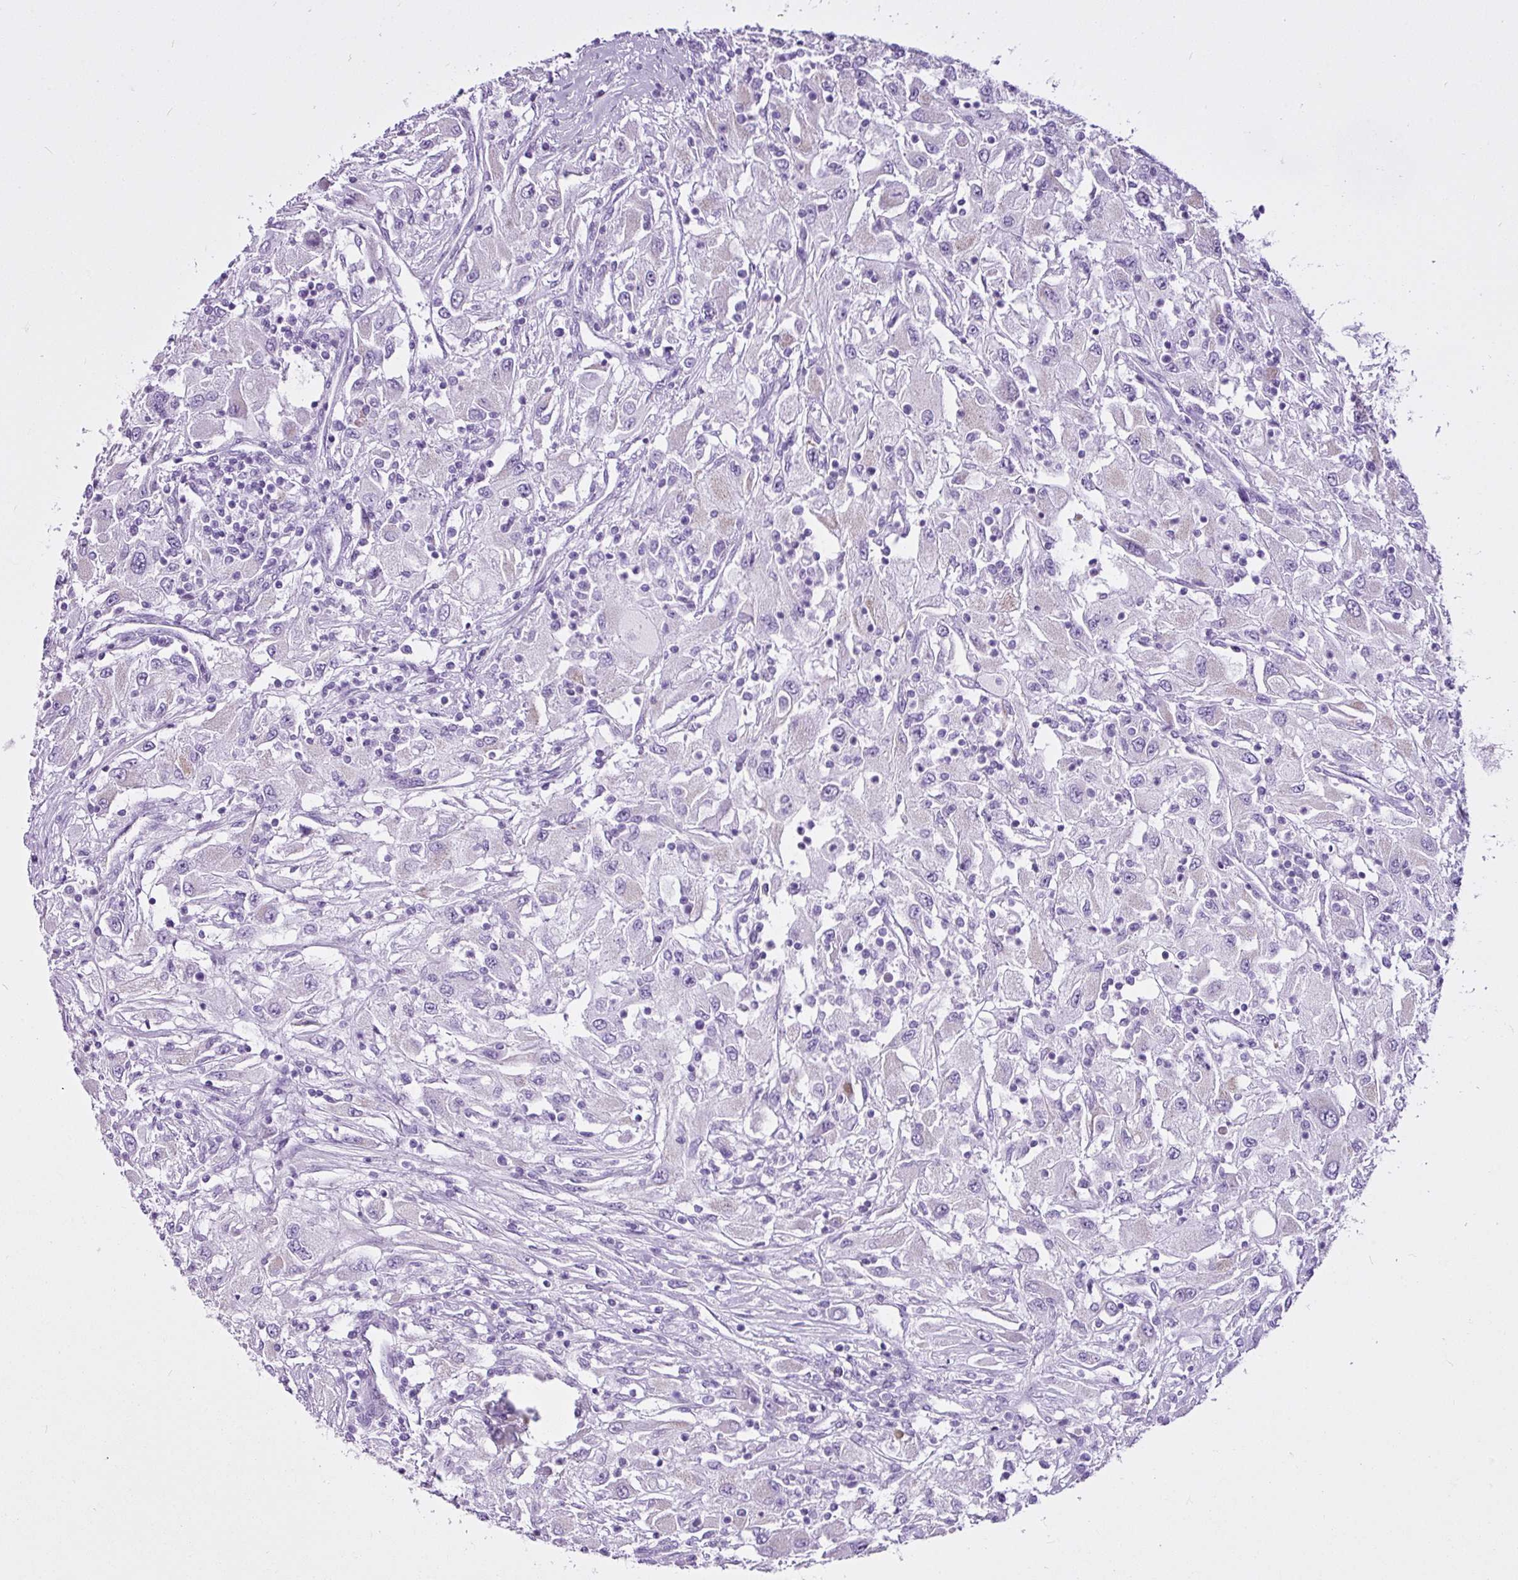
{"staining": {"intensity": "moderate", "quantity": "<25%", "location": "cytoplasmic/membranous"}, "tissue": "renal cancer", "cell_type": "Tumor cells", "image_type": "cancer", "snomed": [{"axis": "morphology", "description": "Adenocarcinoma, NOS"}, {"axis": "topography", "description": "Kidney"}], "caption": "Adenocarcinoma (renal) stained with a protein marker reveals moderate staining in tumor cells.", "gene": "LILRB4", "patient": {"sex": "female", "age": 67}}